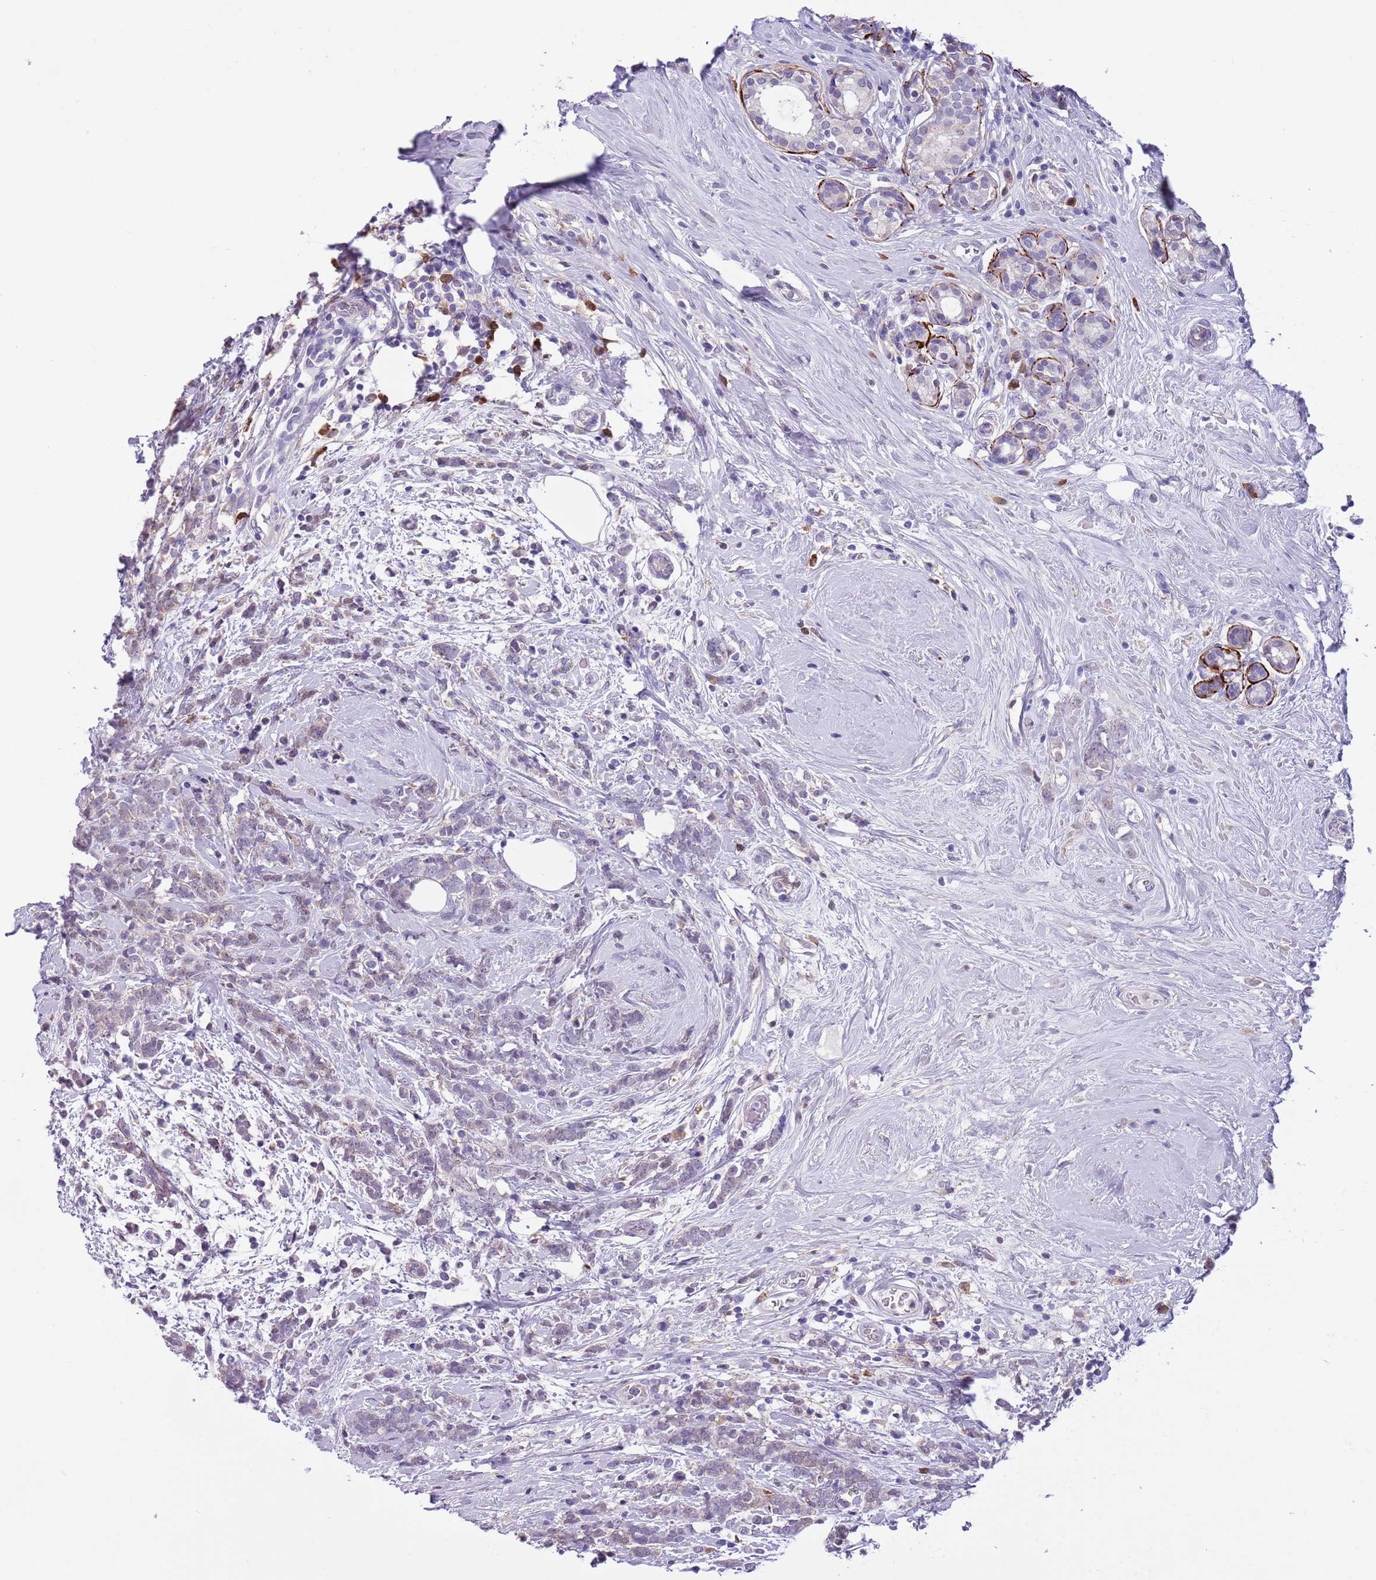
{"staining": {"intensity": "weak", "quantity": "25%-75%", "location": "cytoplasmic/membranous"}, "tissue": "breast cancer", "cell_type": "Tumor cells", "image_type": "cancer", "snomed": [{"axis": "morphology", "description": "Lobular carcinoma"}, {"axis": "topography", "description": "Breast"}], "caption": "Brown immunohistochemical staining in breast cancer exhibits weak cytoplasmic/membranous staining in approximately 25%-75% of tumor cells. (brown staining indicates protein expression, while blue staining denotes nuclei).", "gene": "PFKFB2", "patient": {"sex": "female", "age": 58}}